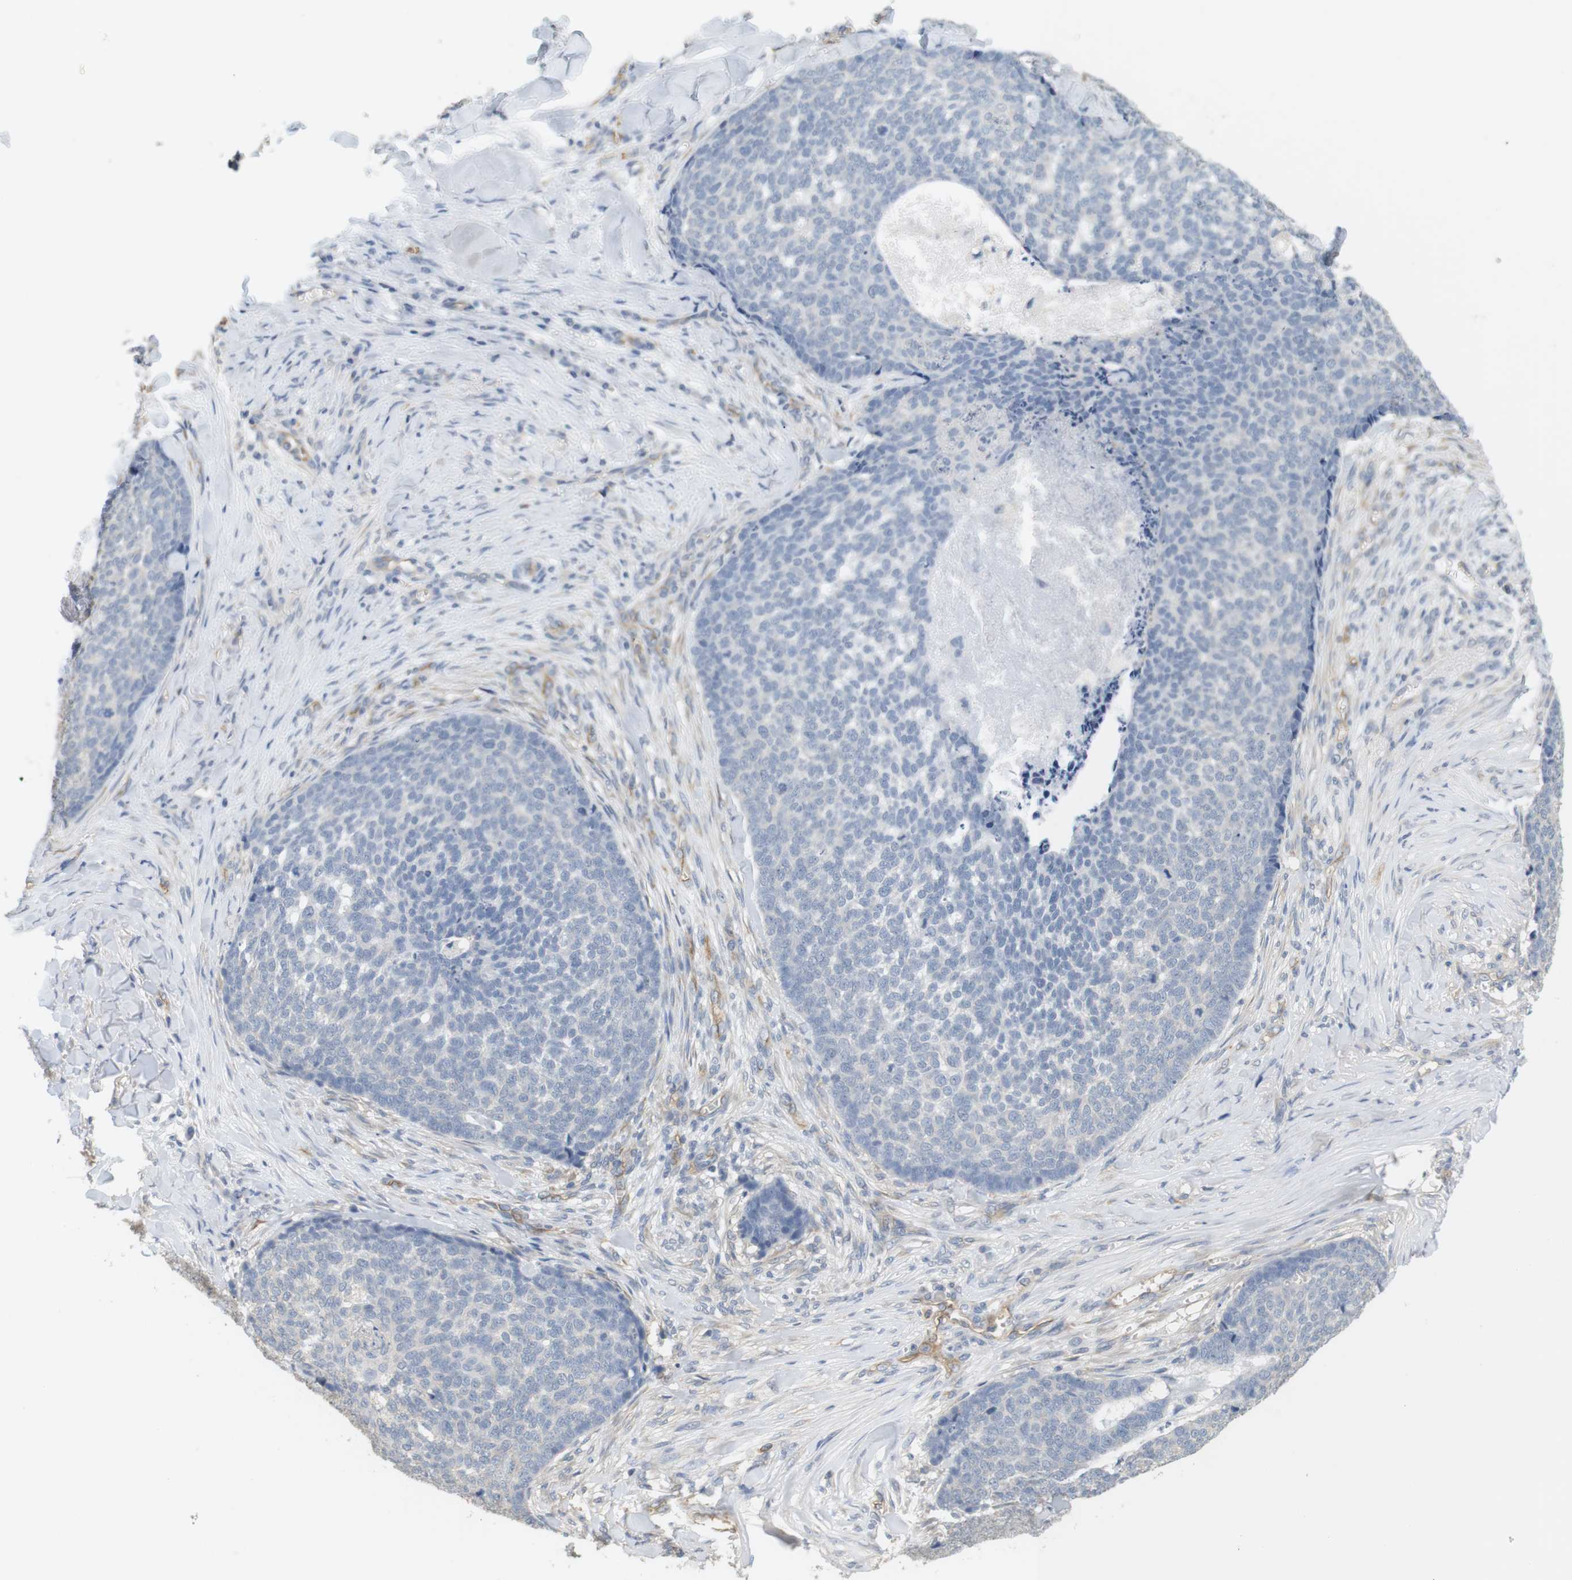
{"staining": {"intensity": "negative", "quantity": "none", "location": "none"}, "tissue": "skin cancer", "cell_type": "Tumor cells", "image_type": "cancer", "snomed": [{"axis": "morphology", "description": "Basal cell carcinoma"}, {"axis": "topography", "description": "Skin"}], "caption": "DAB (3,3'-diaminobenzidine) immunohistochemical staining of human skin basal cell carcinoma shows no significant positivity in tumor cells.", "gene": "OSR1", "patient": {"sex": "male", "age": 84}}